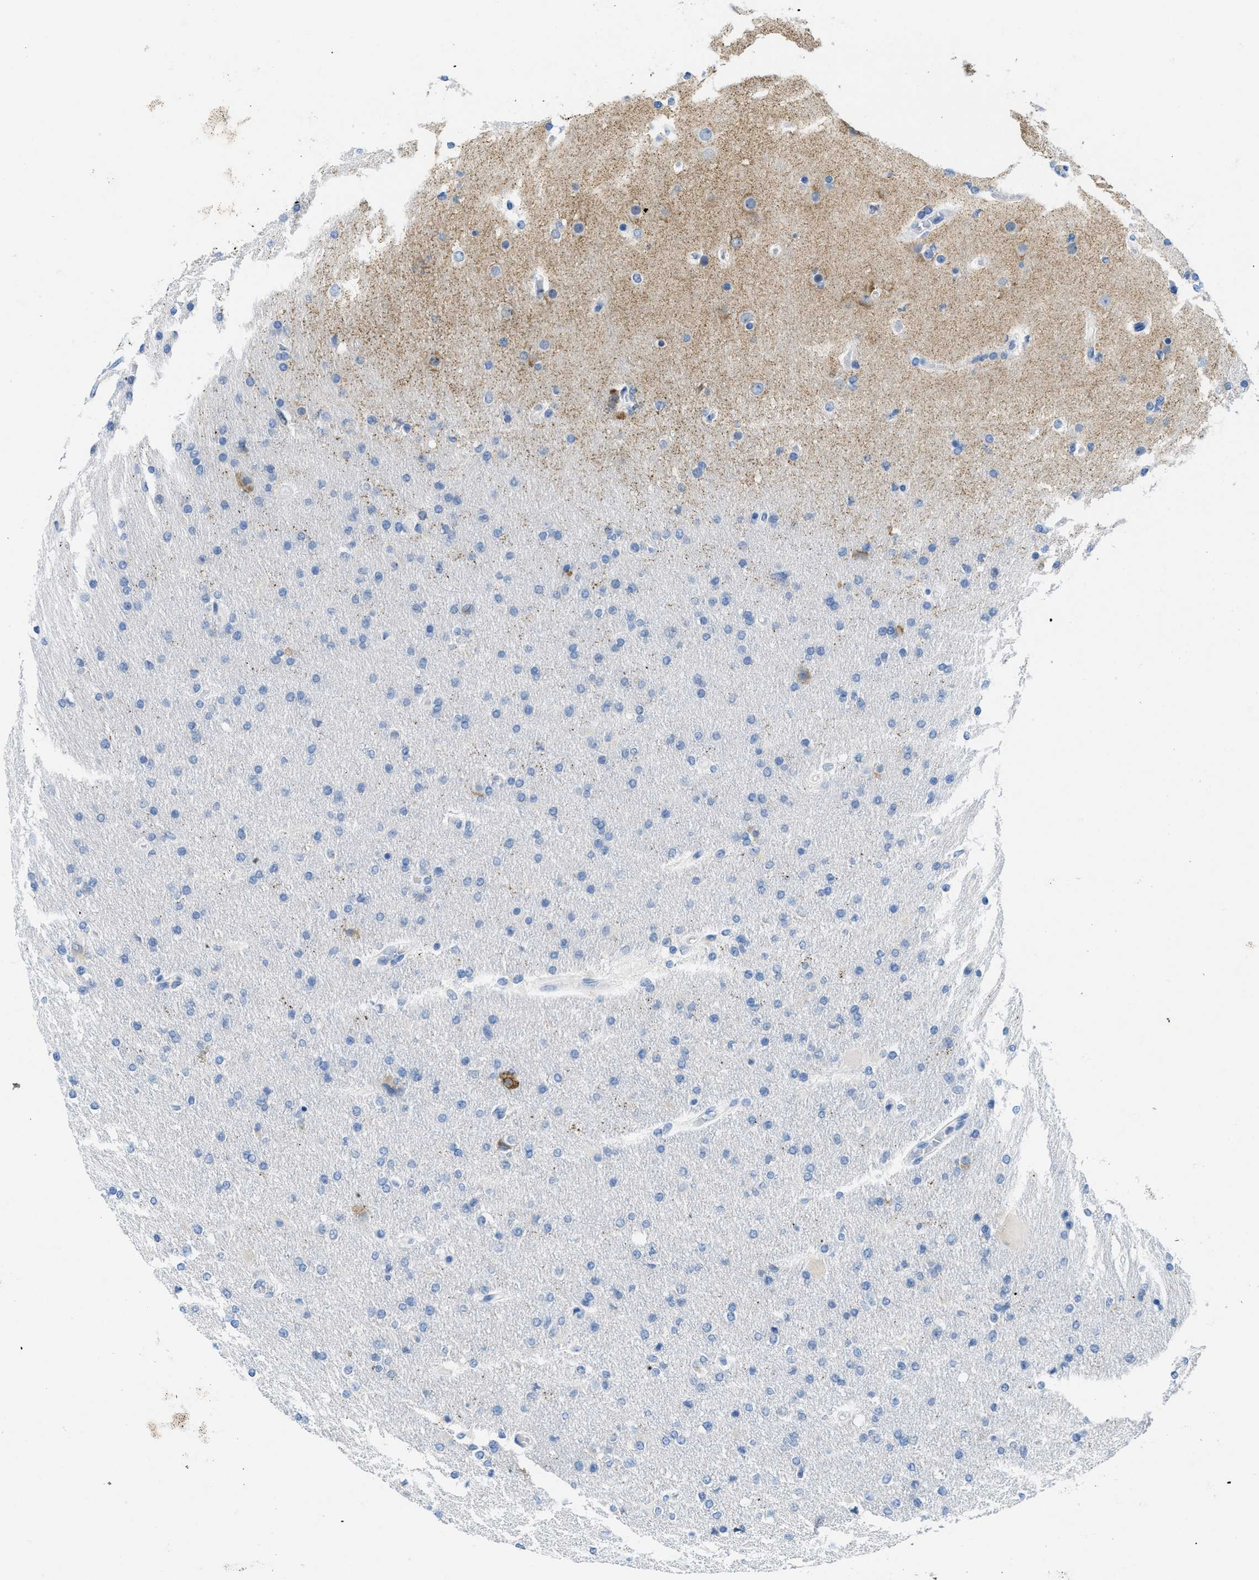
{"staining": {"intensity": "negative", "quantity": "none", "location": "none"}, "tissue": "glioma", "cell_type": "Tumor cells", "image_type": "cancer", "snomed": [{"axis": "morphology", "description": "Glioma, malignant, High grade"}, {"axis": "topography", "description": "Cerebral cortex"}], "caption": "This is an immunohistochemistry (IHC) micrograph of human malignant glioma (high-grade). There is no positivity in tumor cells.", "gene": "PTDSS1", "patient": {"sex": "female", "age": 36}}